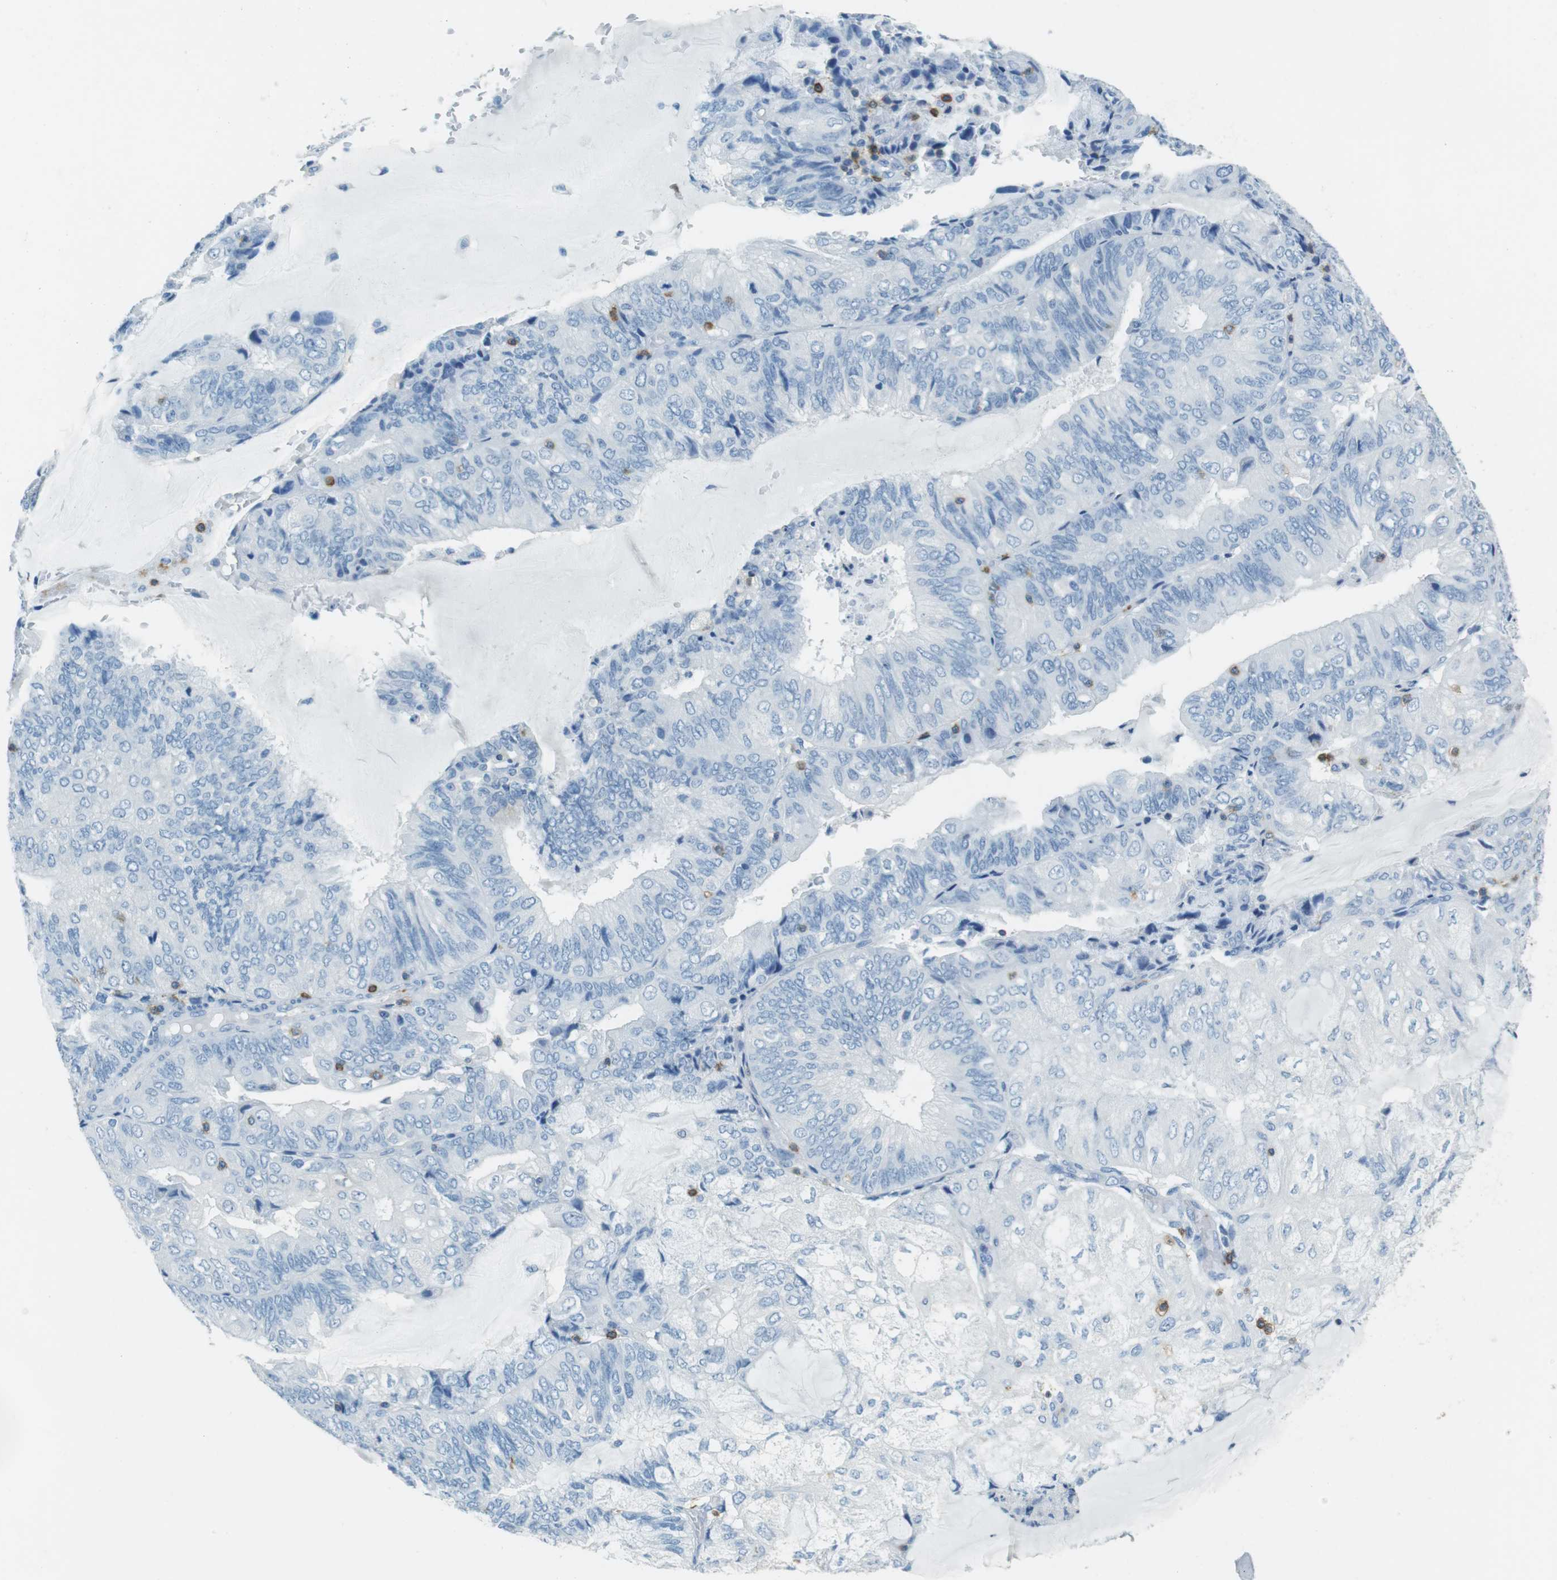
{"staining": {"intensity": "negative", "quantity": "none", "location": "none"}, "tissue": "endometrial cancer", "cell_type": "Tumor cells", "image_type": "cancer", "snomed": [{"axis": "morphology", "description": "Adenocarcinoma, NOS"}, {"axis": "topography", "description": "Endometrium"}], "caption": "Photomicrograph shows no protein staining in tumor cells of endometrial adenocarcinoma tissue.", "gene": "LAT", "patient": {"sex": "female", "age": 81}}